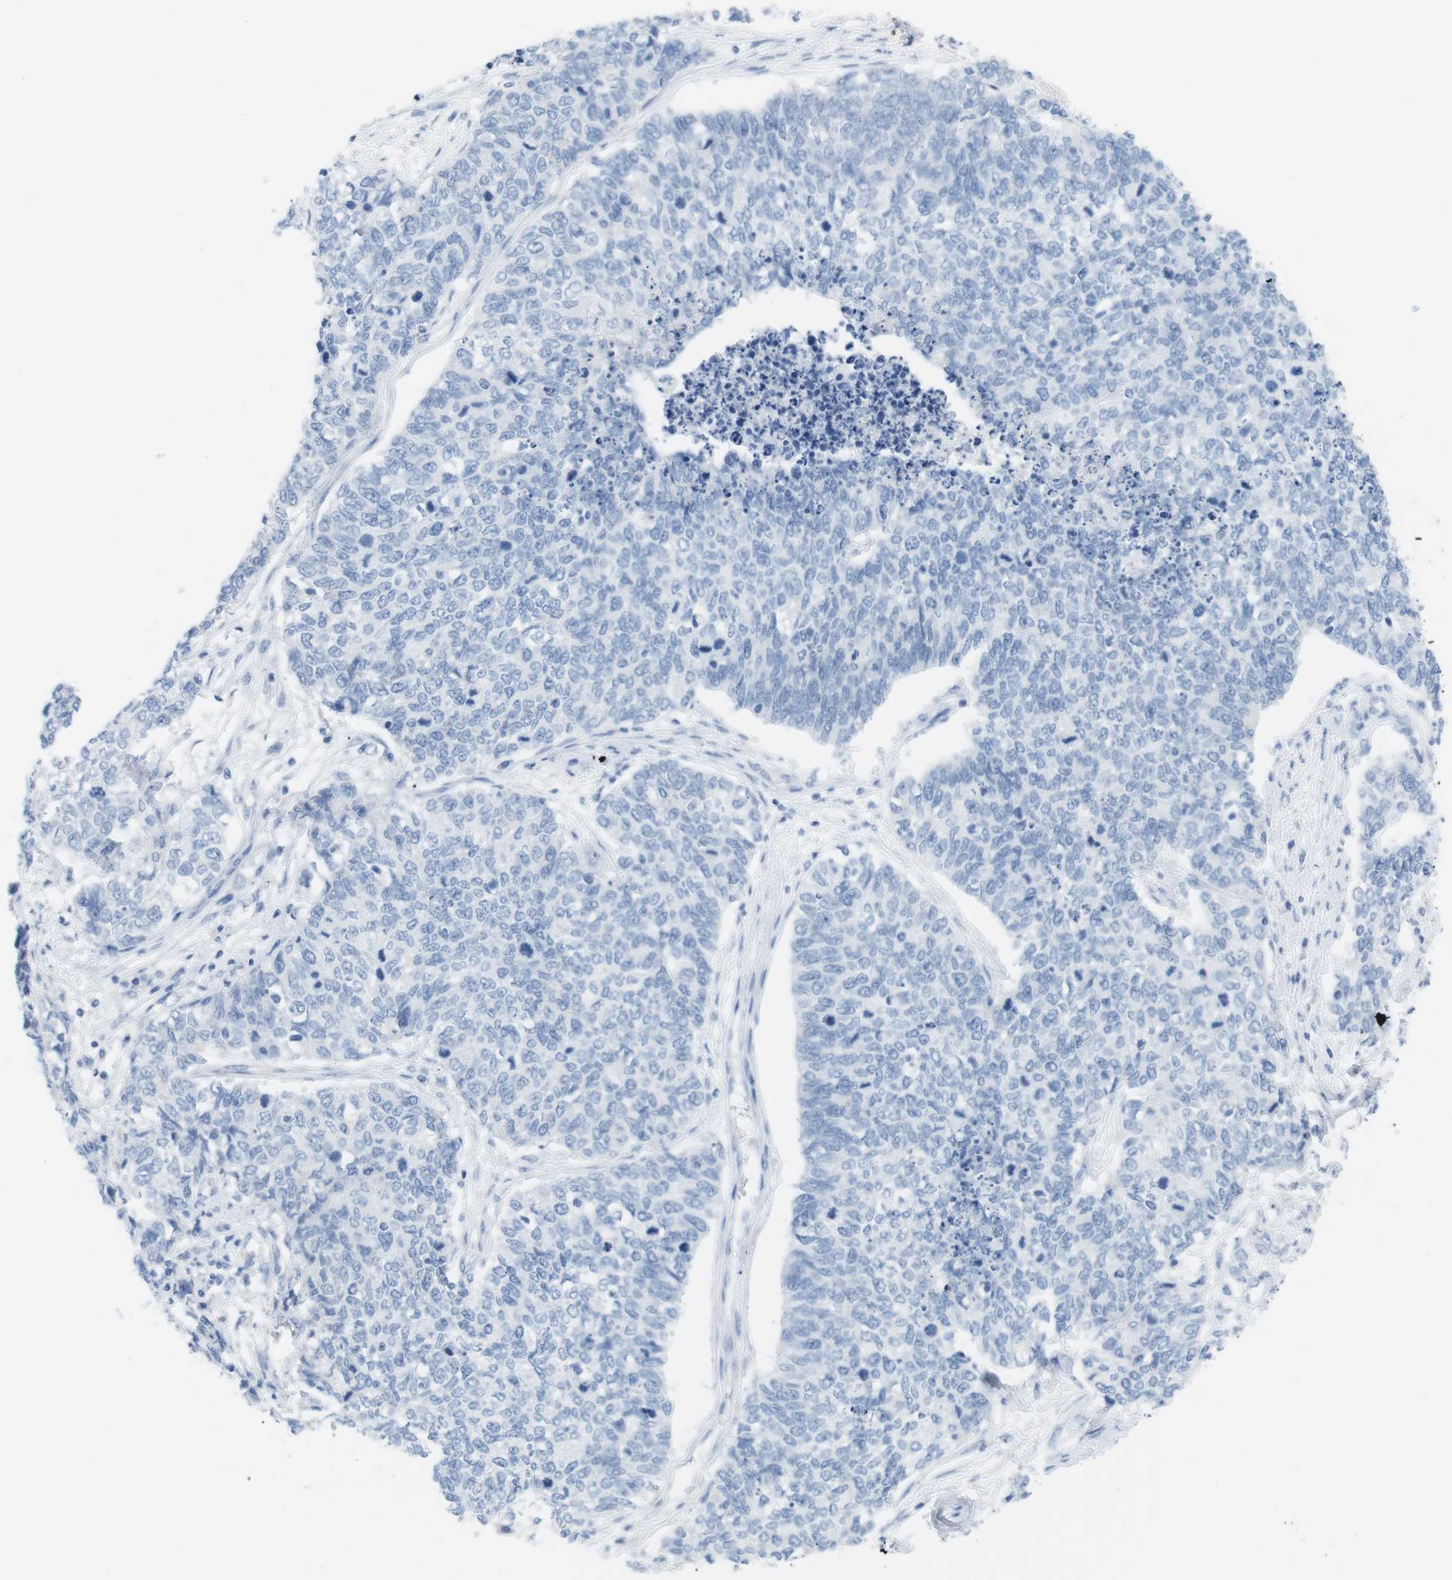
{"staining": {"intensity": "negative", "quantity": "none", "location": "none"}, "tissue": "cervical cancer", "cell_type": "Tumor cells", "image_type": "cancer", "snomed": [{"axis": "morphology", "description": "Squamous cell carcinoma, NOS"}, {"axis": "topography", "description": "Cervix"}], "caption": "DAB immunohistochemical staining of cervical cancer exhibits no significant positivity in tumor cells.", "gene": "HBG2", "patient": {"sex": "female", "age": 63}}